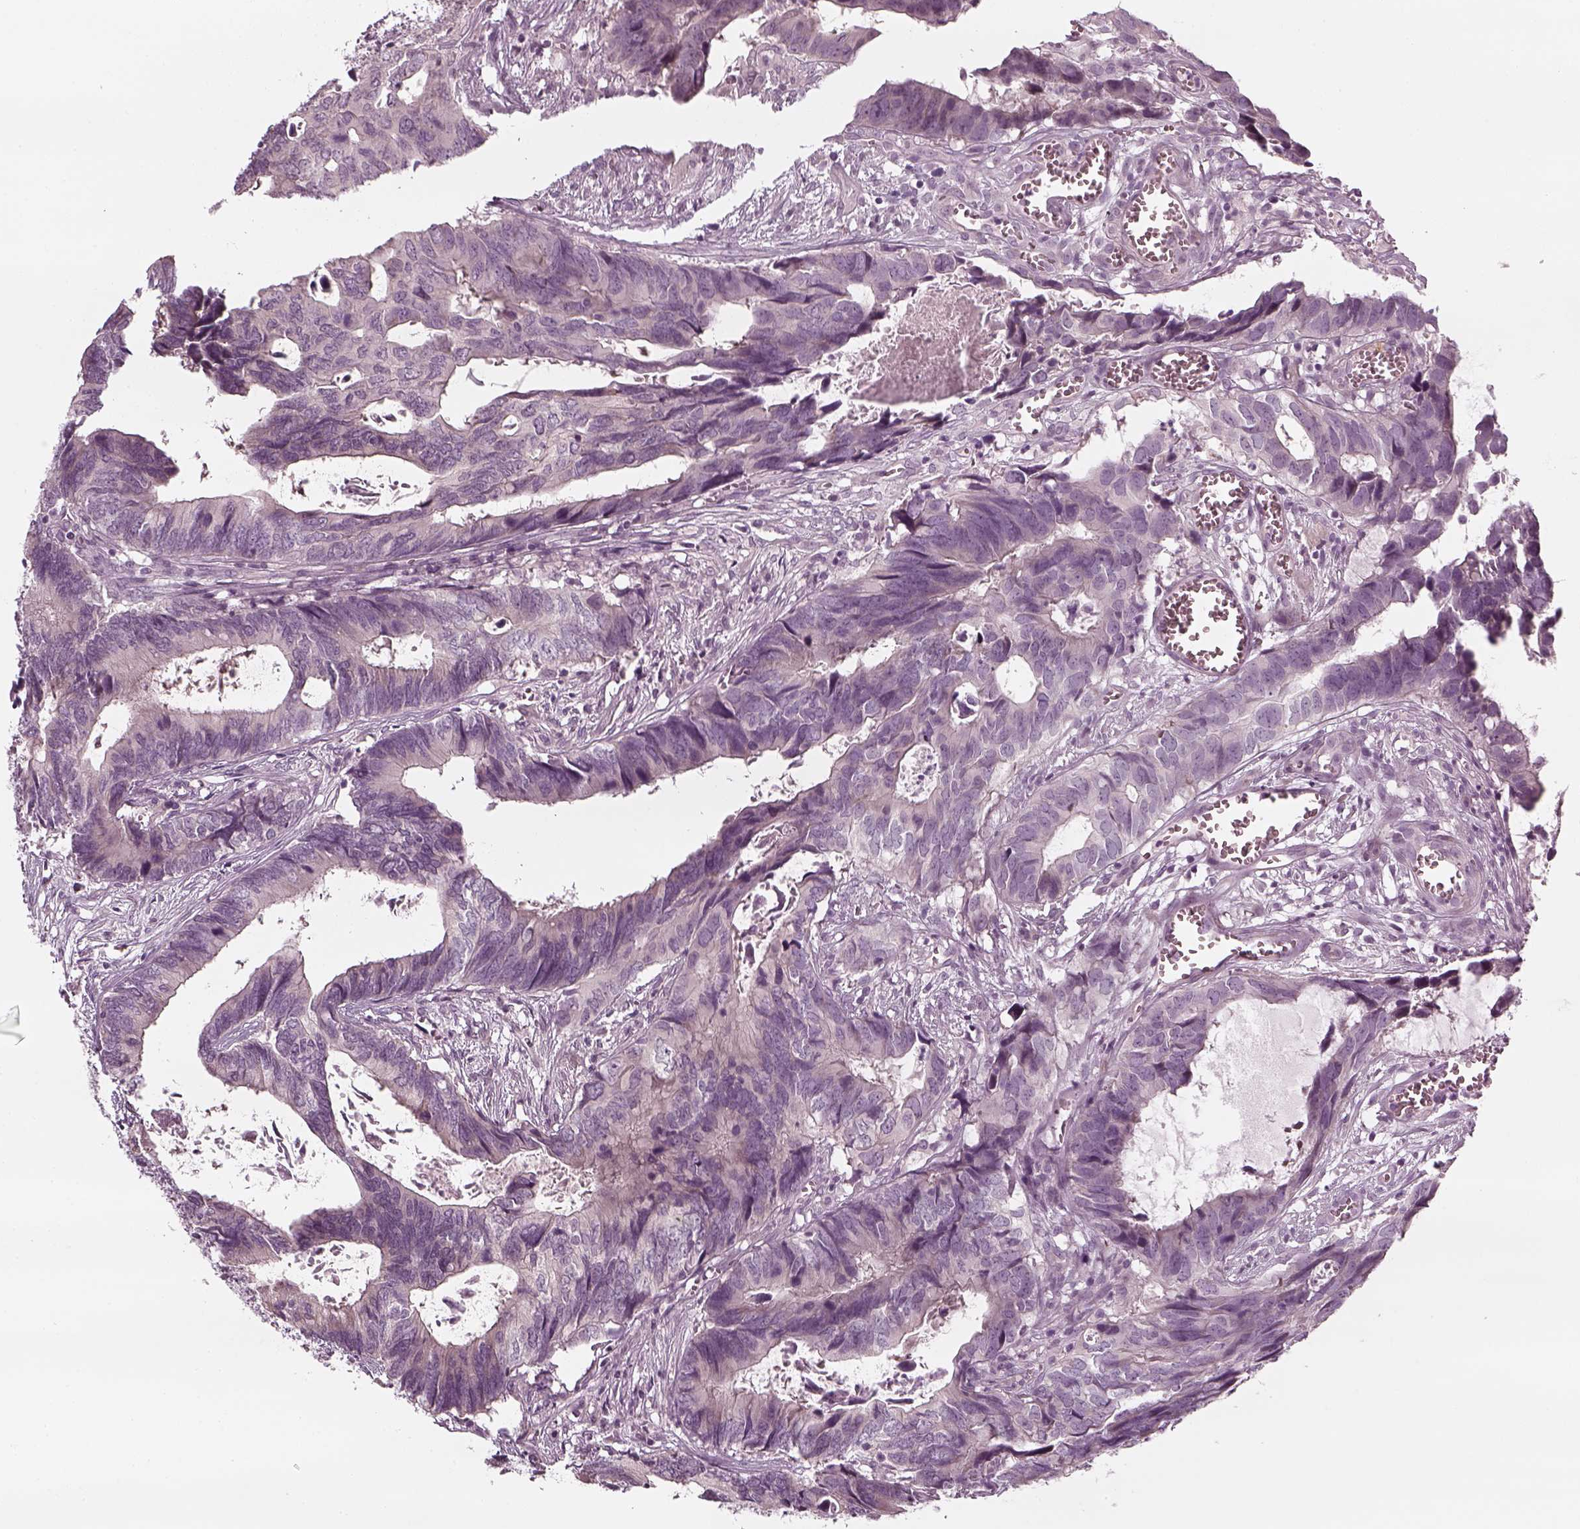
{"staining": {"intensity": "negative", "quantity": "none", "location": "none"}, "tissue": "colorectal cancer", "cell_type": "Tumor cells", "image_type": "cancer", "snomed": [{"axis": "morphology", "description": "Adenocarcinoma, NOS"}, {"axis": "topography", "description": "Colon"}], "caption": "IHC image of neoplastic tissue: colorectal cancer (adenocarcinoma) stained with DAB reveals no significant protein staining in tumor cells.", "gene": "PNMT", "patient": {"sex": "female", "age": 82}}